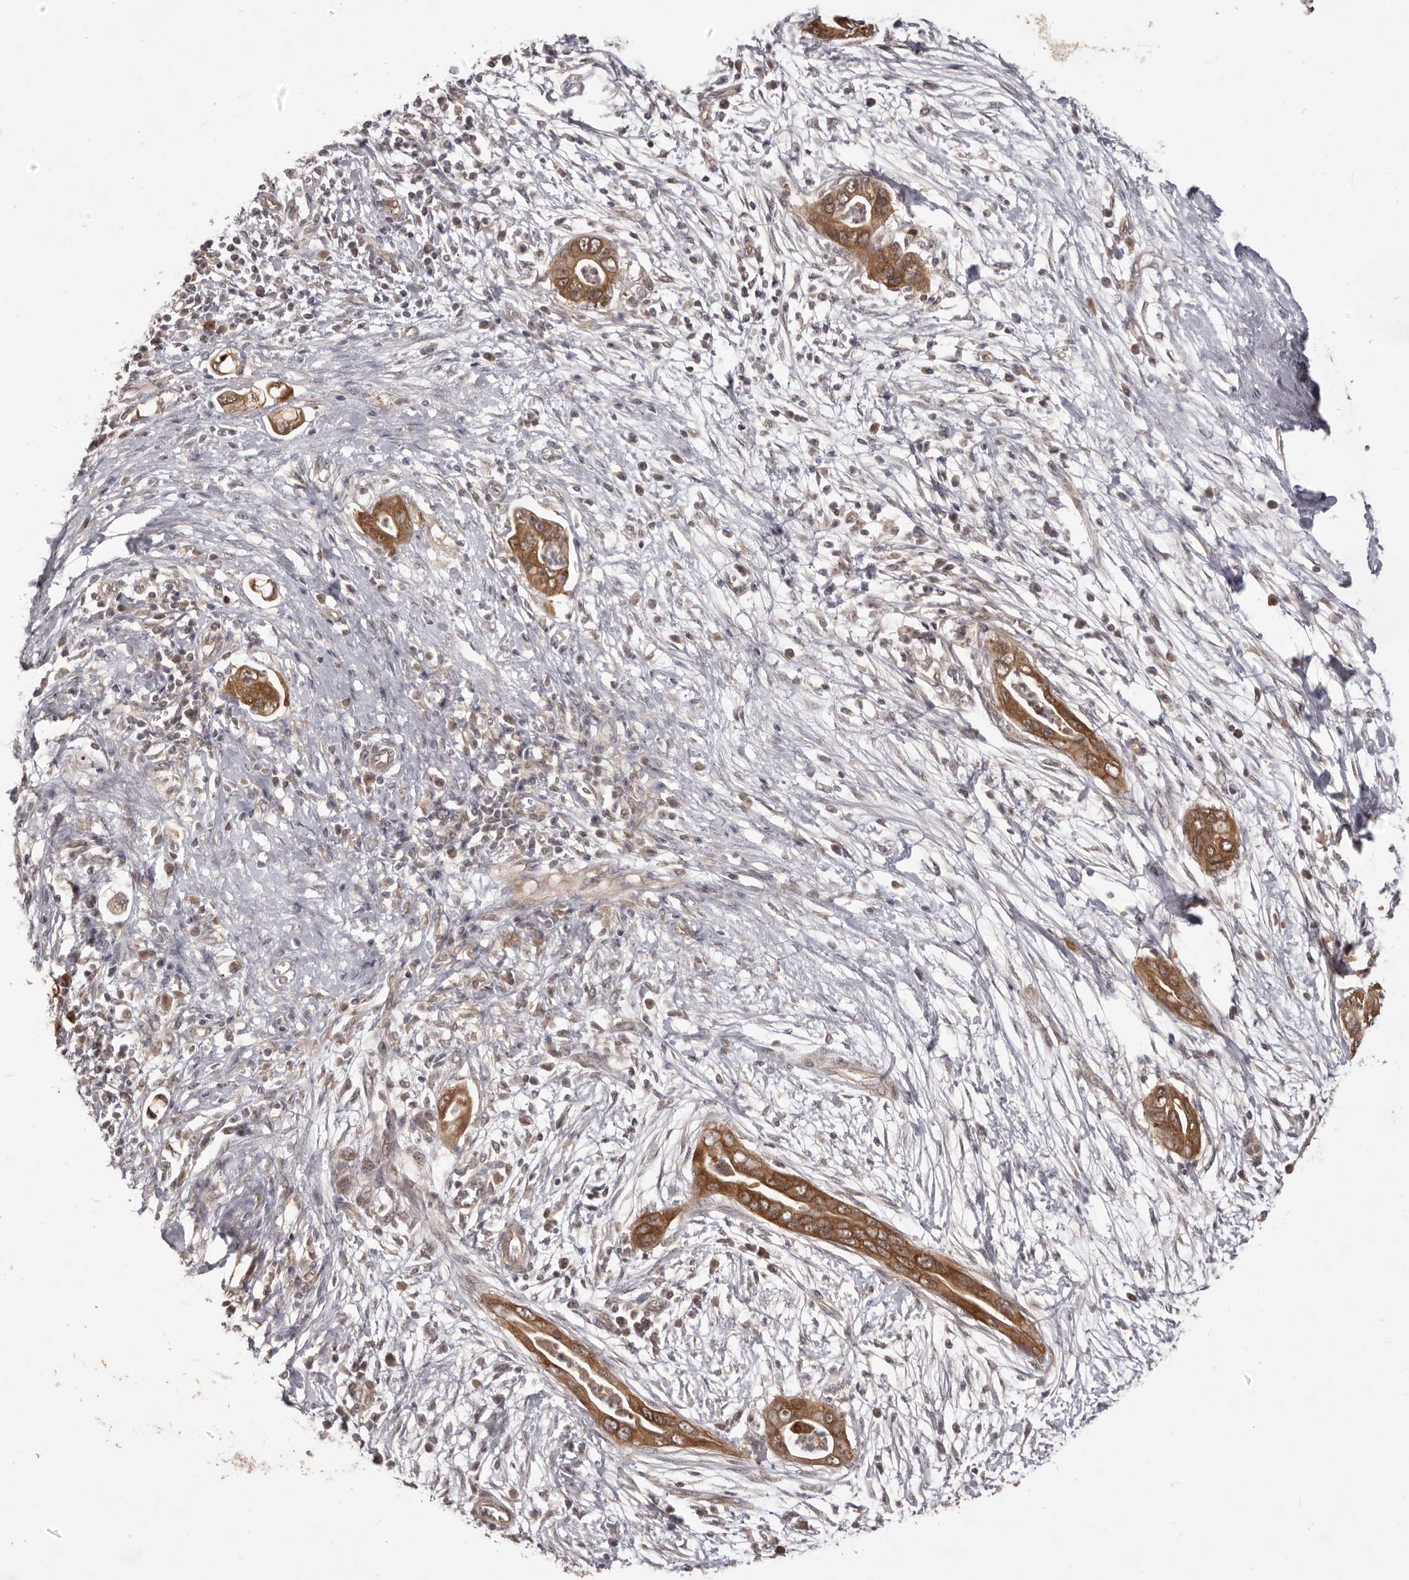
{"staining": {"intensity": "strong", "quantity": ">75%", "location": "cytoplasmic/membranous"}, "tissue": "pancreatic cancer", "cell_type": "Tumor cells", "image_type": "cancer", "snomed": [{"axis": "morphology", "description": "Adenocarcinoma, NOS"}, {"axis": "topography", "description": "Pancreas"}], "caption": "Immunohistochemical staining of human pancreatic adenocarcinoma displays strong cytoplasmic/membranous protein positivity in approximately >75% of tumor cells. (DAB IHC, brown staining for protein, blue staining for nuclei).", "gene": "MTO1", "patient": {"sex": "male", "age": 75}}